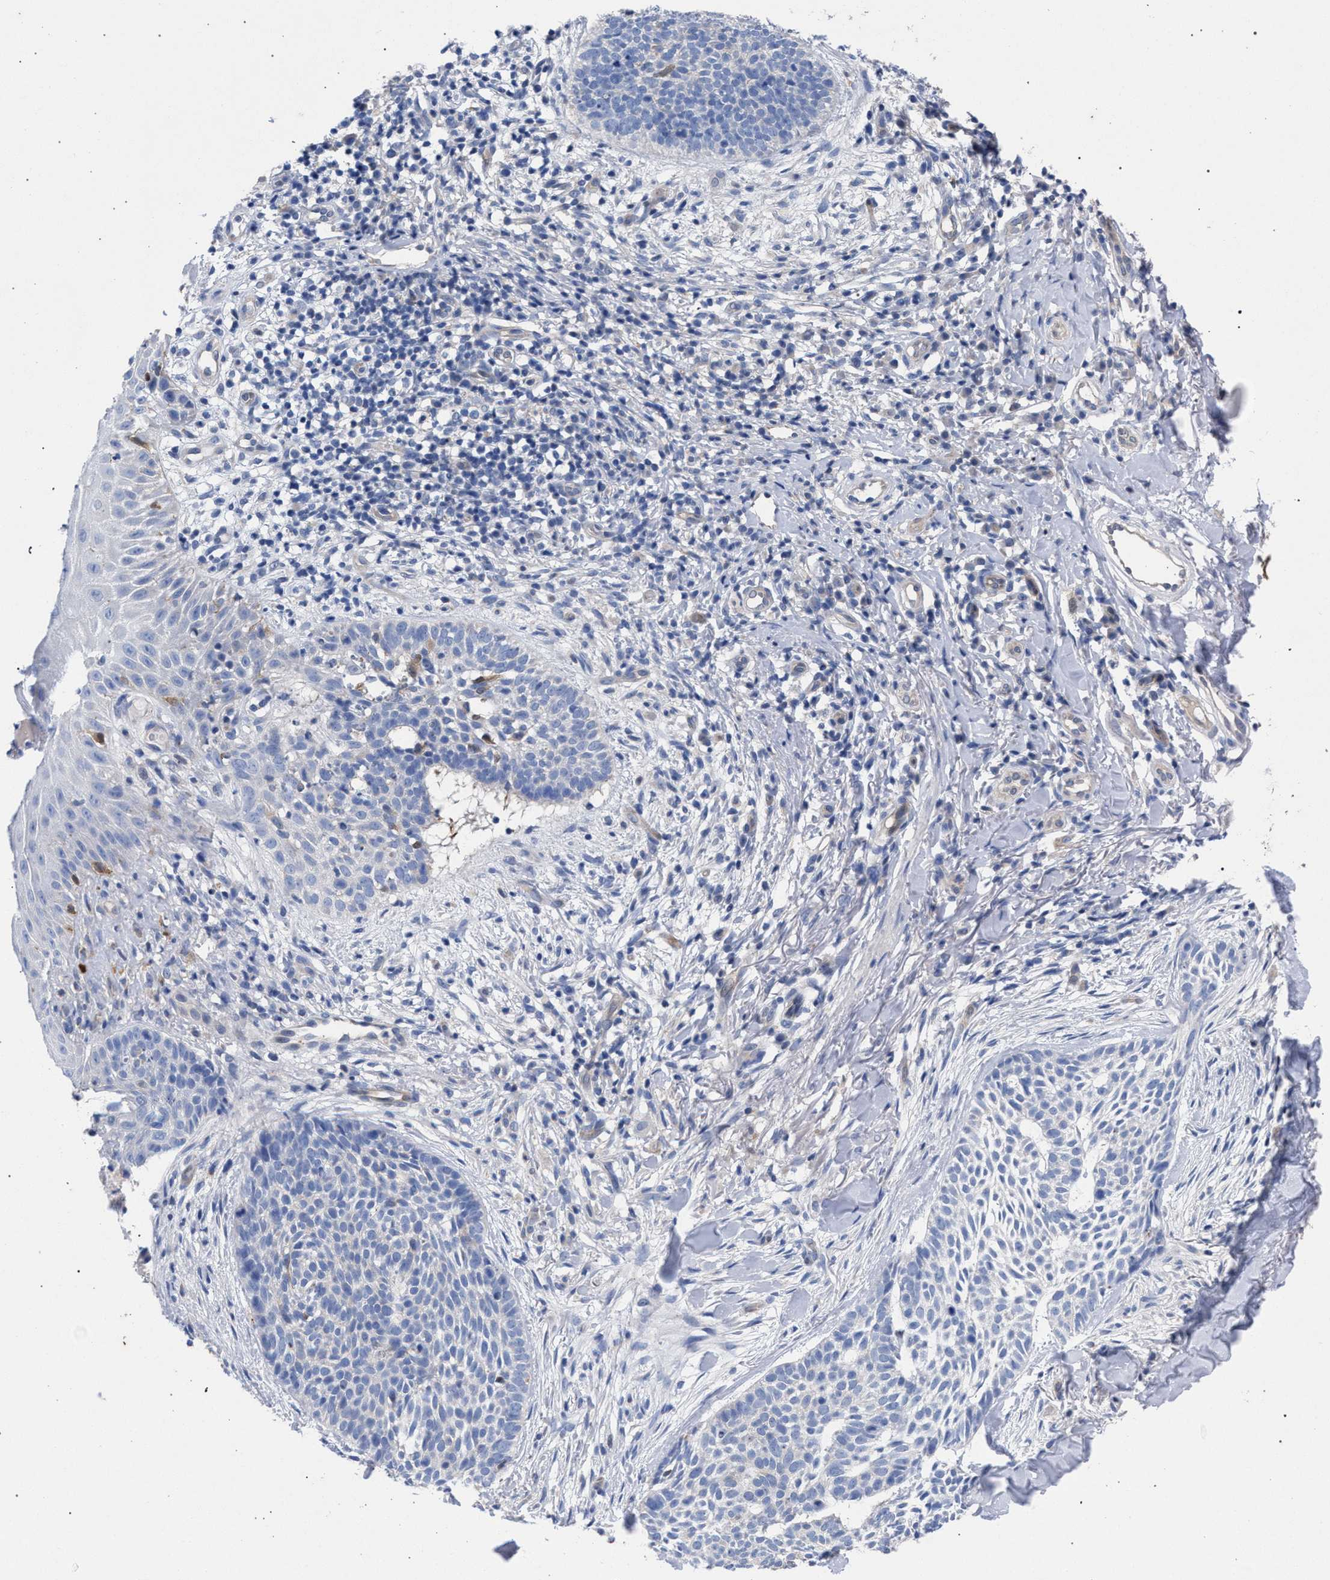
{"staining": {"intensity": "negative", "quantity": "none", "location": "none"}, "tissue": "skin cancer", "cell_type": "Tumor cells", "image_type": "cancer", "snomed": [{"axis": "morphology", "description": "Normal tissue, NOS"}, {"axis": "morphology", "description": "Basal cell carcinoma"}, {"axis": "topography", "description": "Skin"}], "caption": "The photomicrograph exhibits no significant staining in tumor cells of skin cancer.", "gene": "GMPR", "patient": {"sex": "male", "age": 67}}